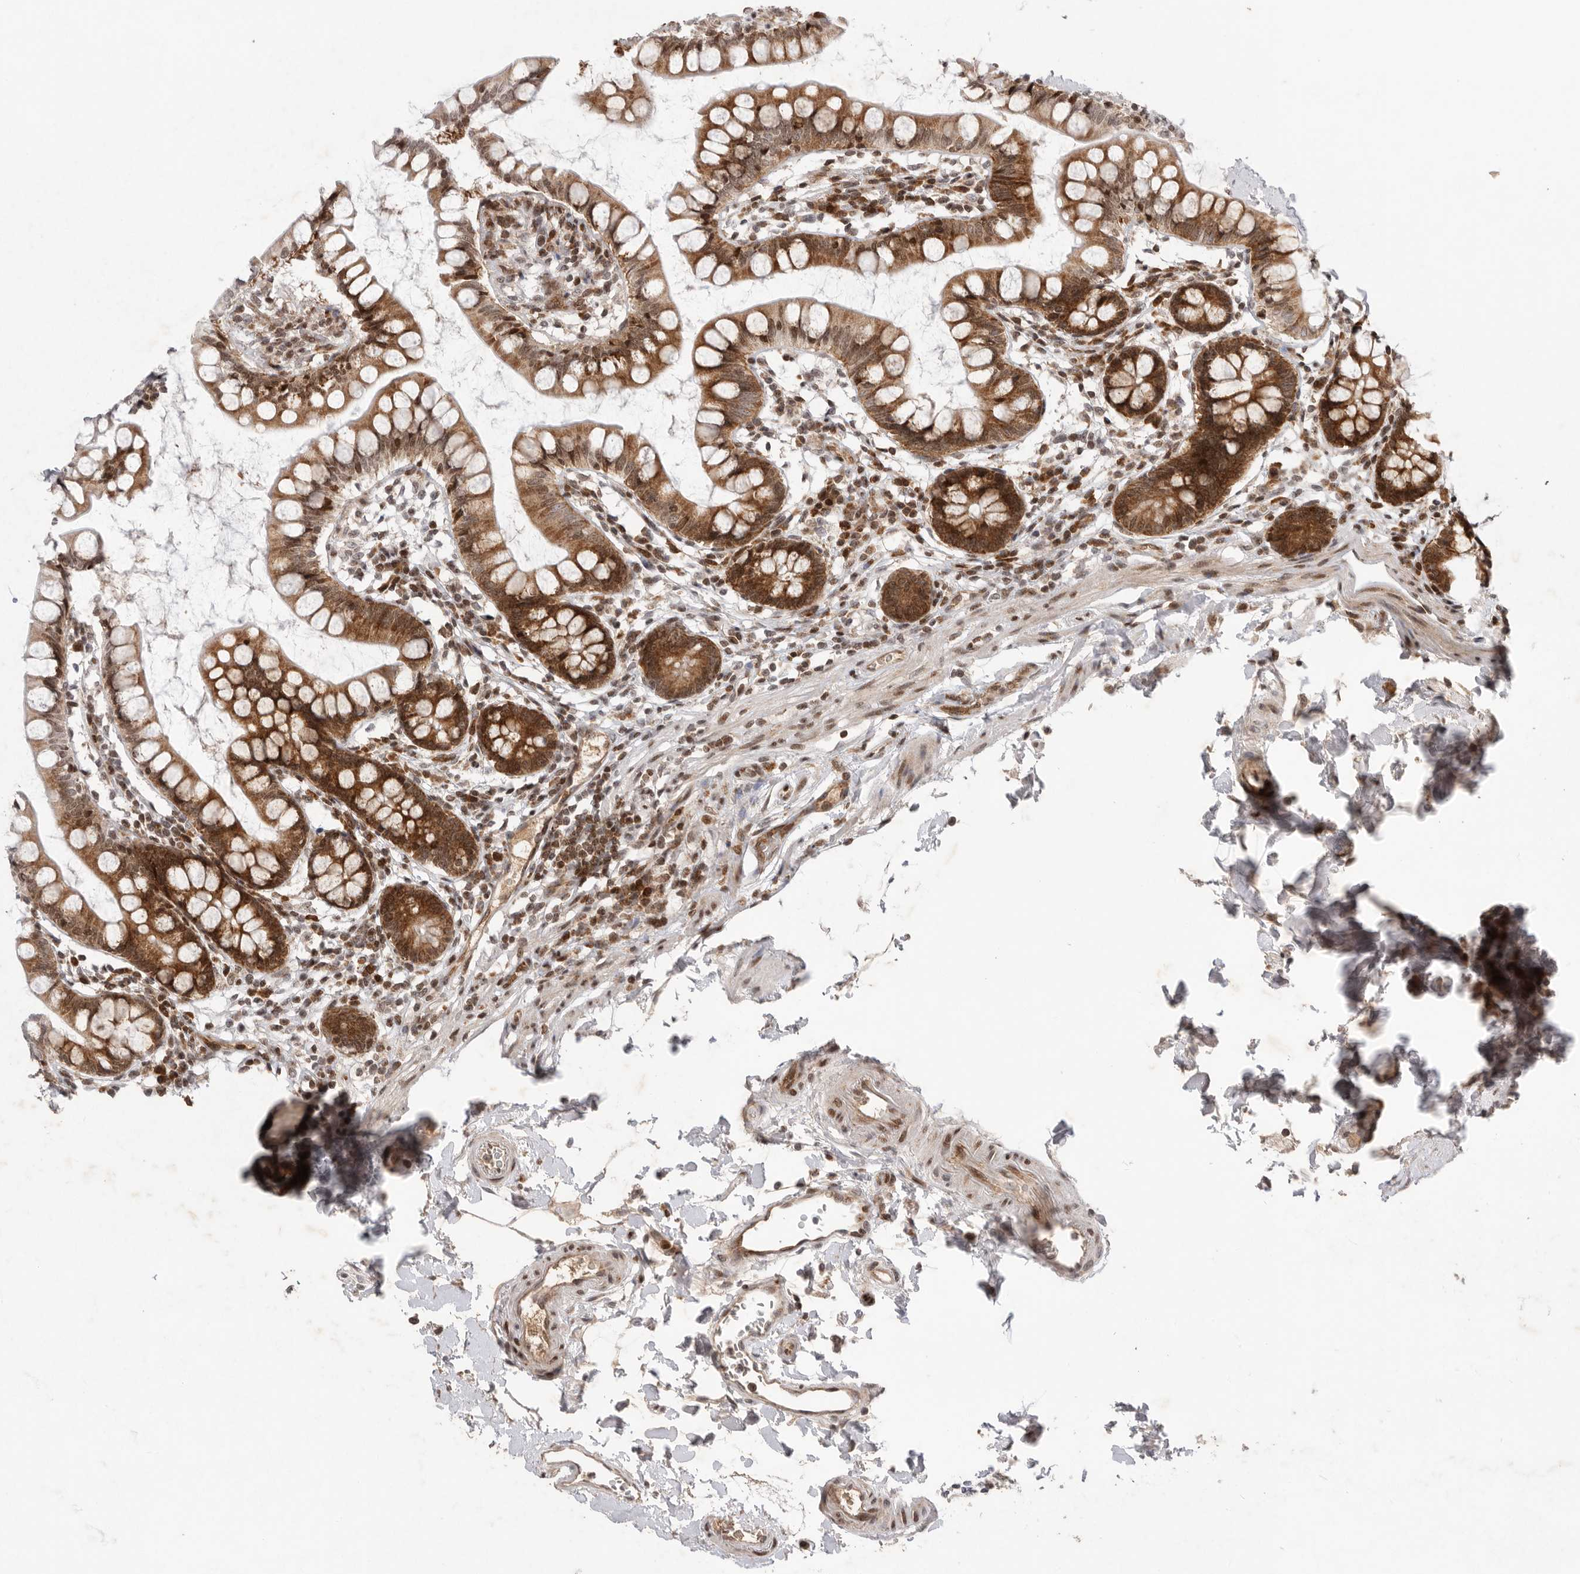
{"staining": {"intensity": "strong", "quantity": ">75%", "location": "cytoplasmic/membranous,nuclear"}, "tissue": "small intestine", "cell_type": "Glandular cells", "image_type": "normal", "snomed": [{"axis": "morphology", "description": "Normal tissue, NOS"}, {"axis": "topography", "description": "Small intestine"}], "caption": "A high amount of strong cytoplasmic/membranous,nuclear staining is seen in approximately >75% of glandular cells in normal small intestine. Ihc stains the protein in brown and the nuclei are stained blue.", "gene": "FZD3", "patient": {"sex": "female", "age": 84}}